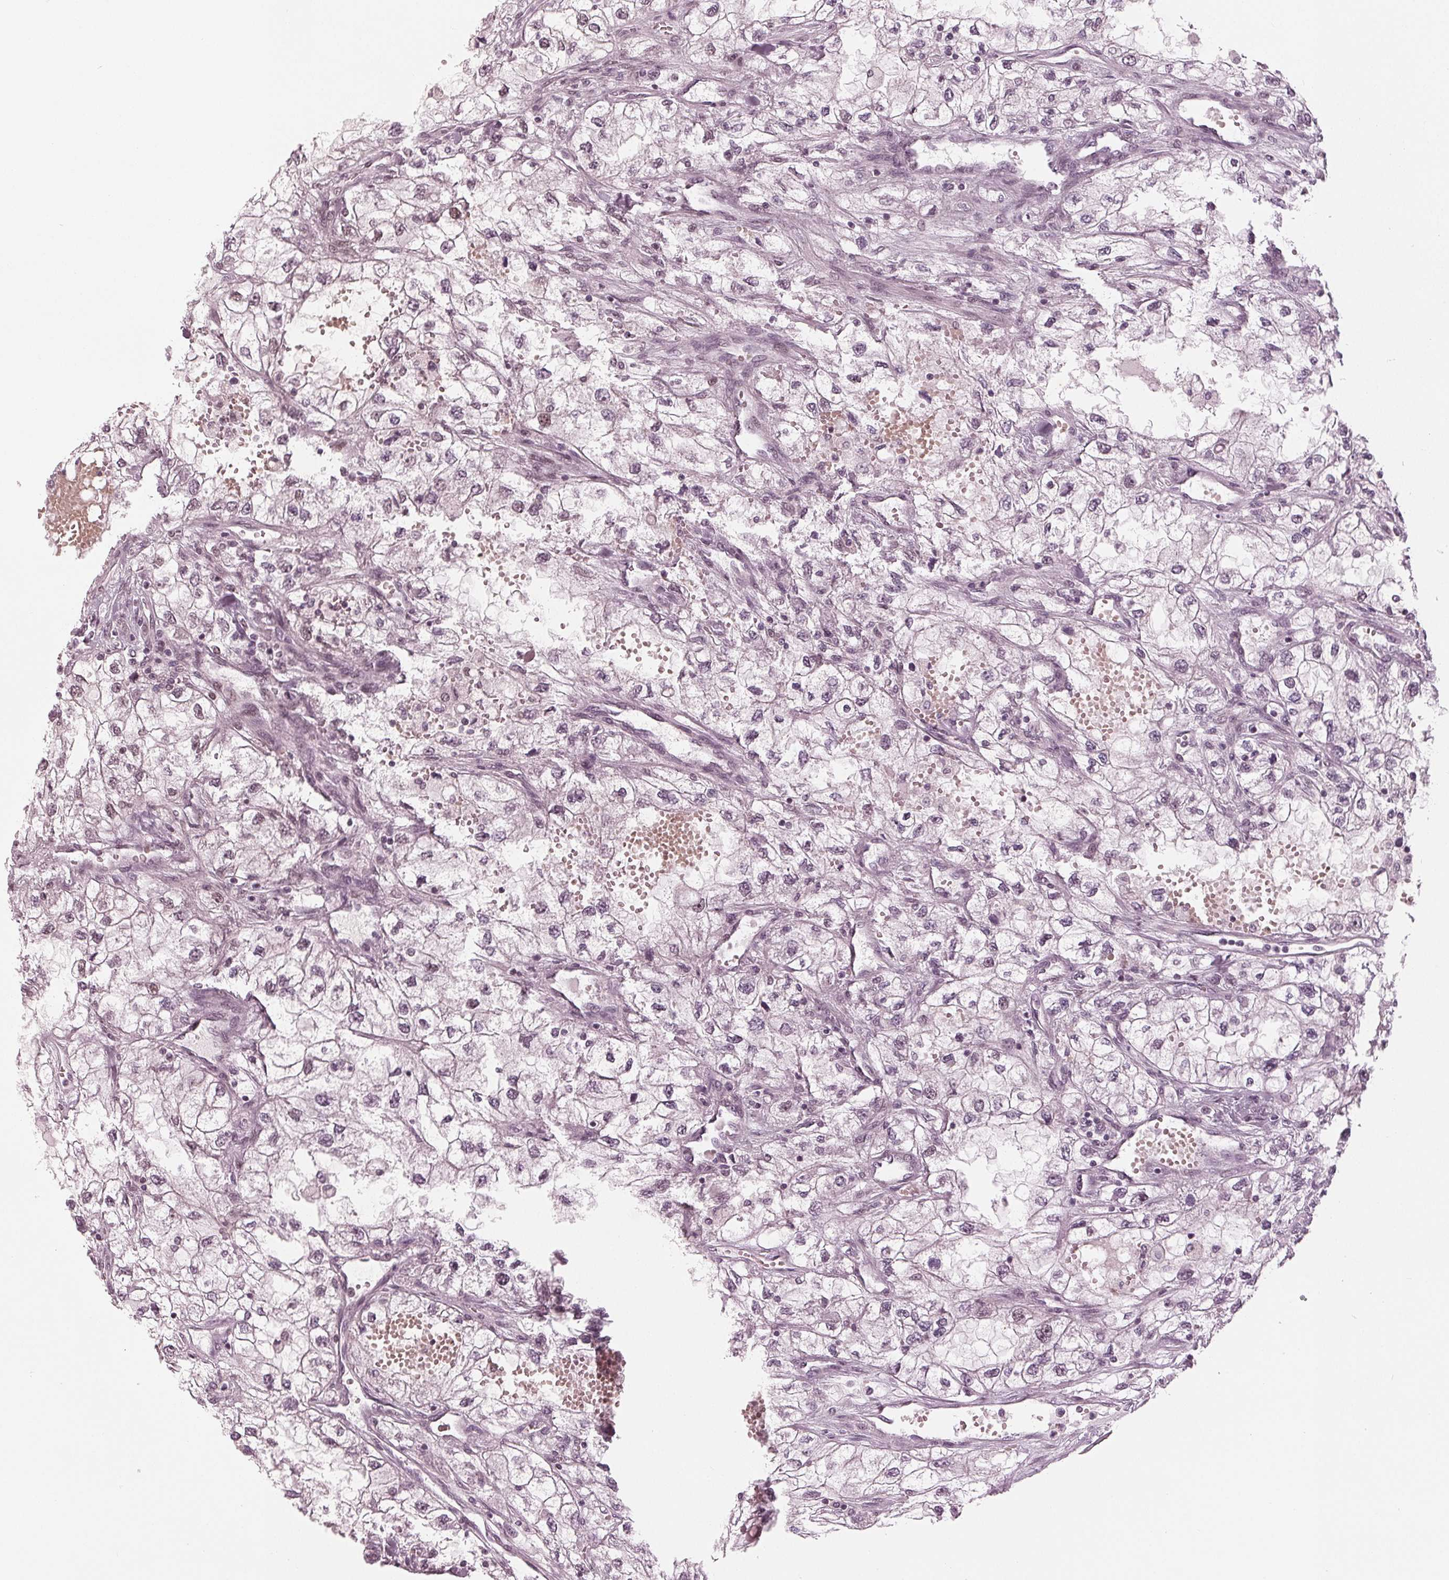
{"staining": {"intensity": "weak", "quantity": "<25%", "location": "nuclear"}, "tissue": "renal cancer", "cell_type": "Tumor cells", "image_type": "cancer", "snomed": [{"axis": "morphology", "description": "Adenocarcinoma, NOS"}, {"axis": "topography", "description": "Kidney"}], "caption": "This is an IHC image of human renal cancer (adenocarcinoma). There is no expression in tumor cells.", "gene": "DNMT3L", "patient": {"sex": "male", "age": 59}}